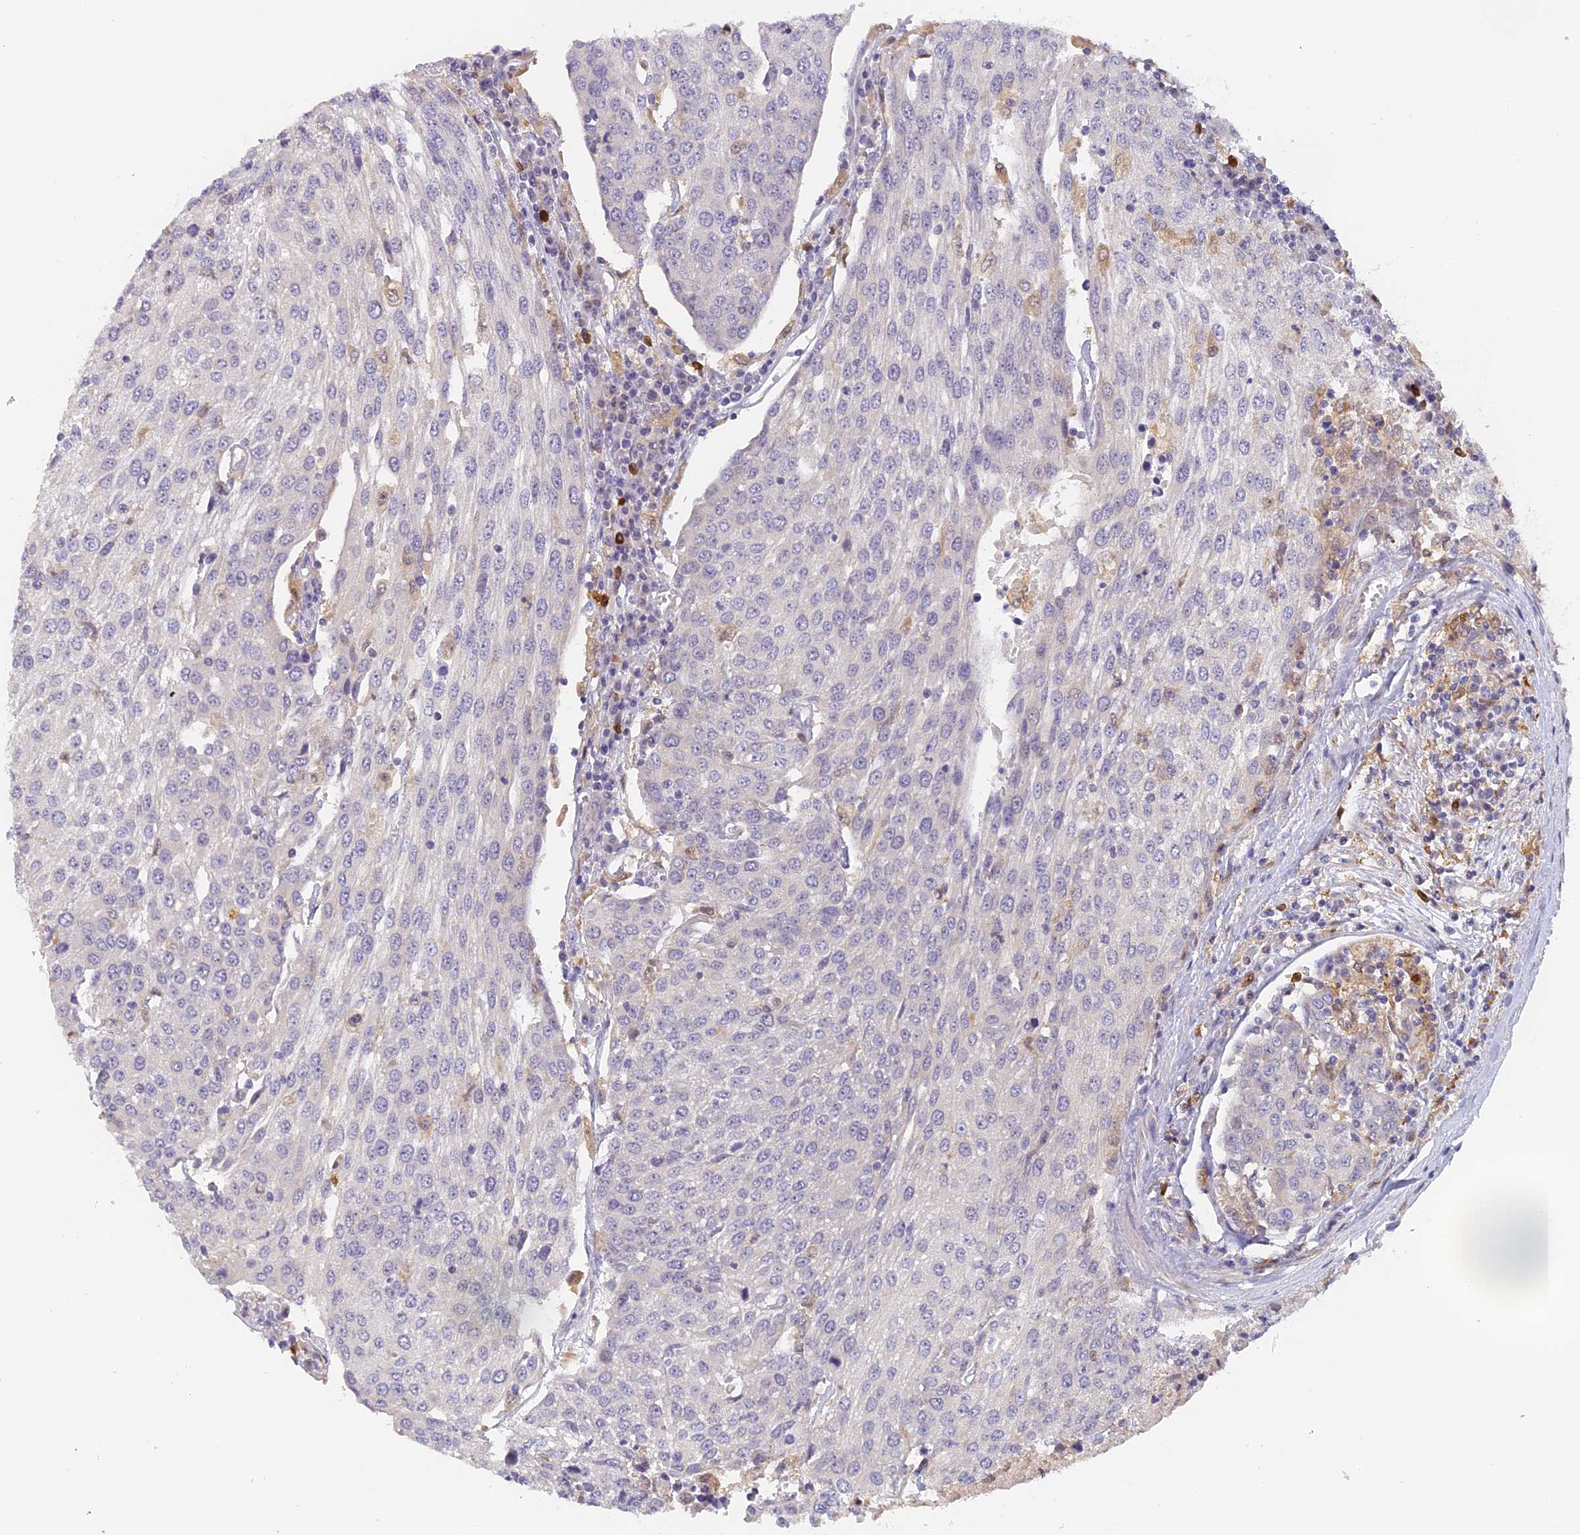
{"staining": {"intensity": "negative", "quantity": "none", "location": "none"}, "tissue": "urothelial cancer", "cell_type": "Tumor cells", "image_type": "cancer", "snomed": [{"axis": "morphology", "description": "Urothelial carcinoma, High grade"}, {"axis": "topography", "description": "Urinary bladder"}], "caption": "This is an immunohistochemistry (IHC) histopathology image of urothelial carcinoma (high-grade). There is no staining in tumor cells.", "gene": "NCF4", "patient": {"sex": "female", "age": 85}}